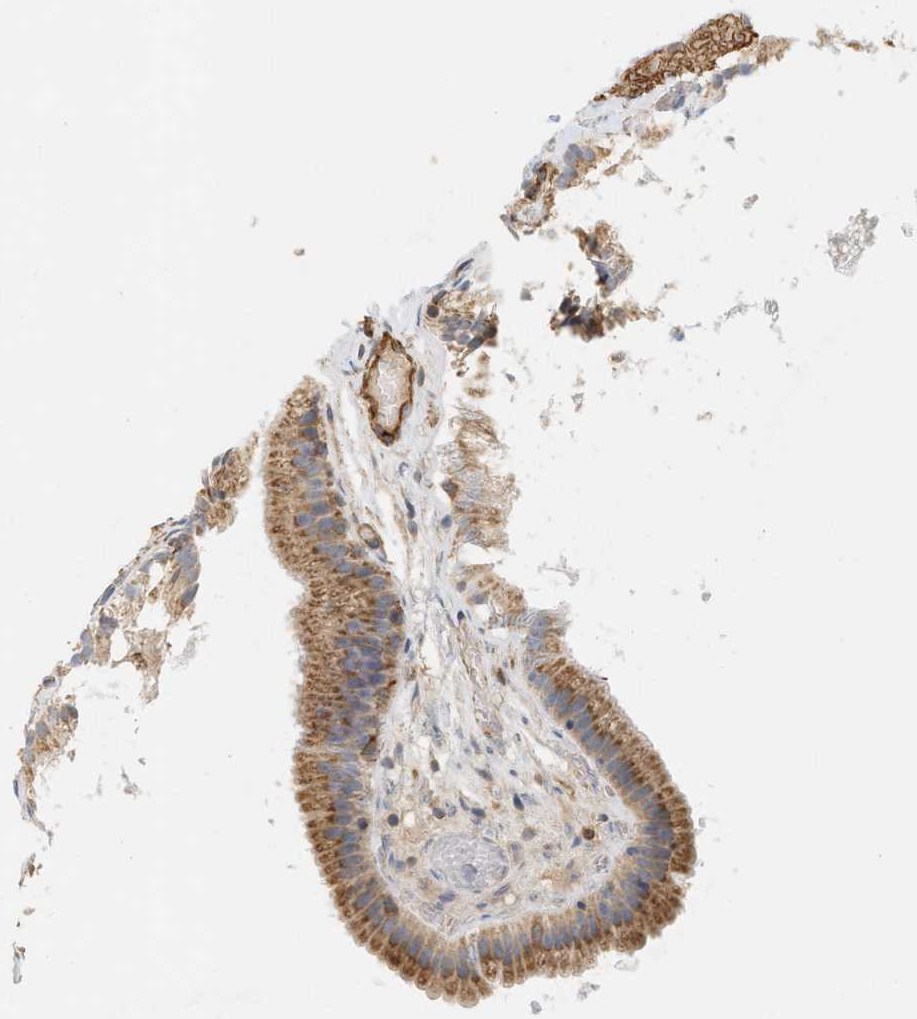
{"staining": {"intensity": "moderate", "quantity": ">75%", "location": "cytoplasmic/membranous"}, "tissue": "gallbladder", "cell_type": "Glandular cells", "image_type": "normal", "snomed": [{"axis": "morphology", "description": "Normal tissue, NOS"}, {"axis": "topography", "description": "Gallbladder"}], "caption": "Gallbladder stained for a protein shows moderate cytoplasmic/membranous positivity in glandular cells. Immunohistochemistry (ihc) stains the protein in brown and the nuclei are stained blue.", "gene": "SVOP", "patient": {"sex": "female", "age": 26}}